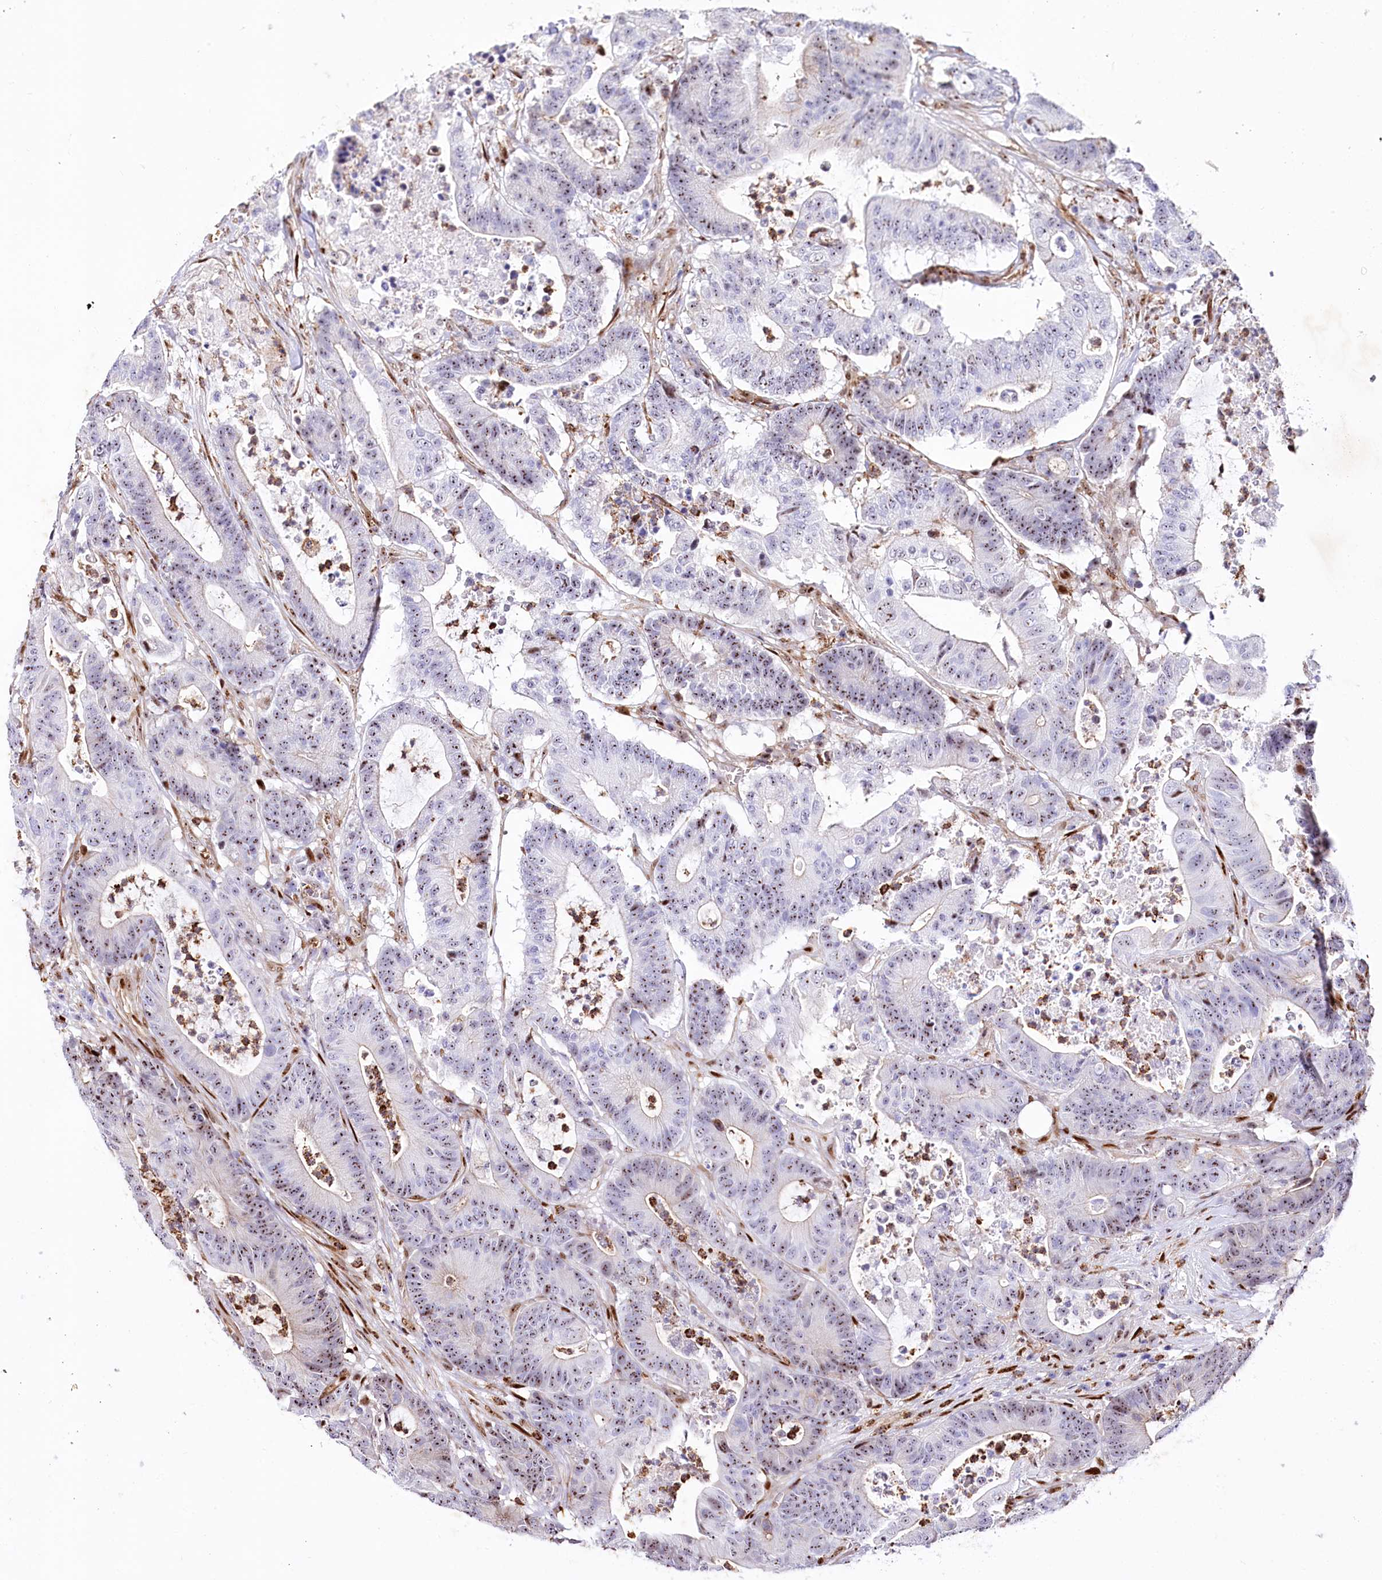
{"staining": {"intensity": "moderate", "quantity": ">75%", "location": "nuclear"}, "tissue": "colorectal cancer", "cell_type": "Tumor cells", "image_type": "cancer", "snomed": [{"axis": "morphology", "description": "Adenocarcinoma, NOS"}, {"axis": "topography", "description": "Colon"}], "caption": "Immunohistochemical staining of adenocarcinoma (colorectal) demonstrates medium levels of moderate nuclear protein staining in approximately >75% of tumor cells. (brown staining indicates protein expression, while blue staining denotes nuclei).", "gene": "PTMS", "patient": {"sex": "female", "age": 84}}